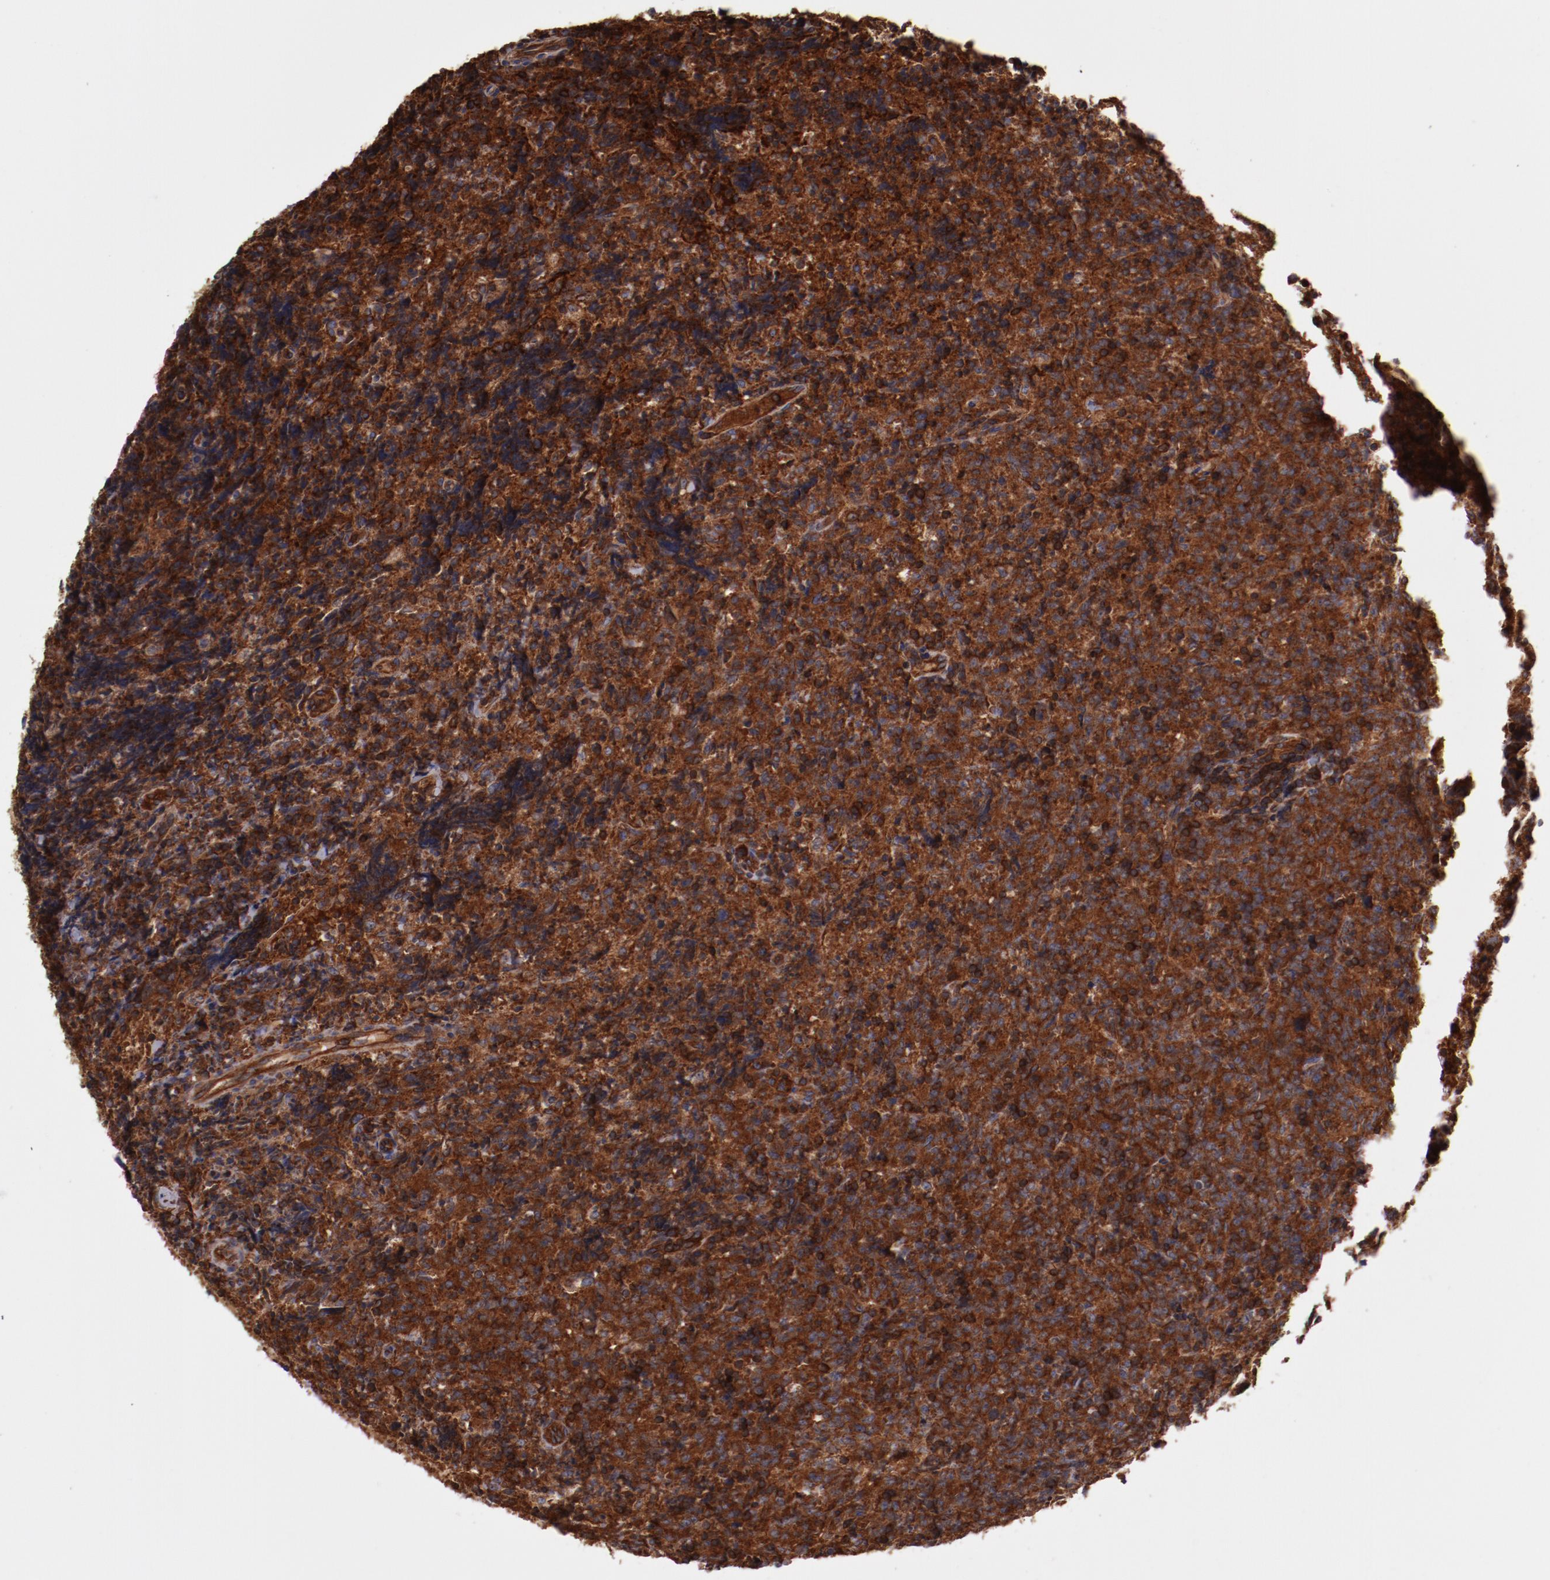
{"staining": {"intensity": "strong", "quantity": ">75%", "location": "cytoplasmic/membranous"}, "tissue": "lymphoma", "cell_type": "Tumor cells", "image_type": "cancer", "snomed": [{"axis": "morphology", "description": "Malignant lymphoma, non-Hodgkin's type, High grade"}, {"axis": "topography", "description": "Tonsil"}], "caption": "Human lymphoma stained for a protein (brown) exhibits strong cytoplasmic/membranous positive positivity in about >75% of tumor cells.", "gene": "TMOD3", "patient": {"sex": "female", "age": 36}}